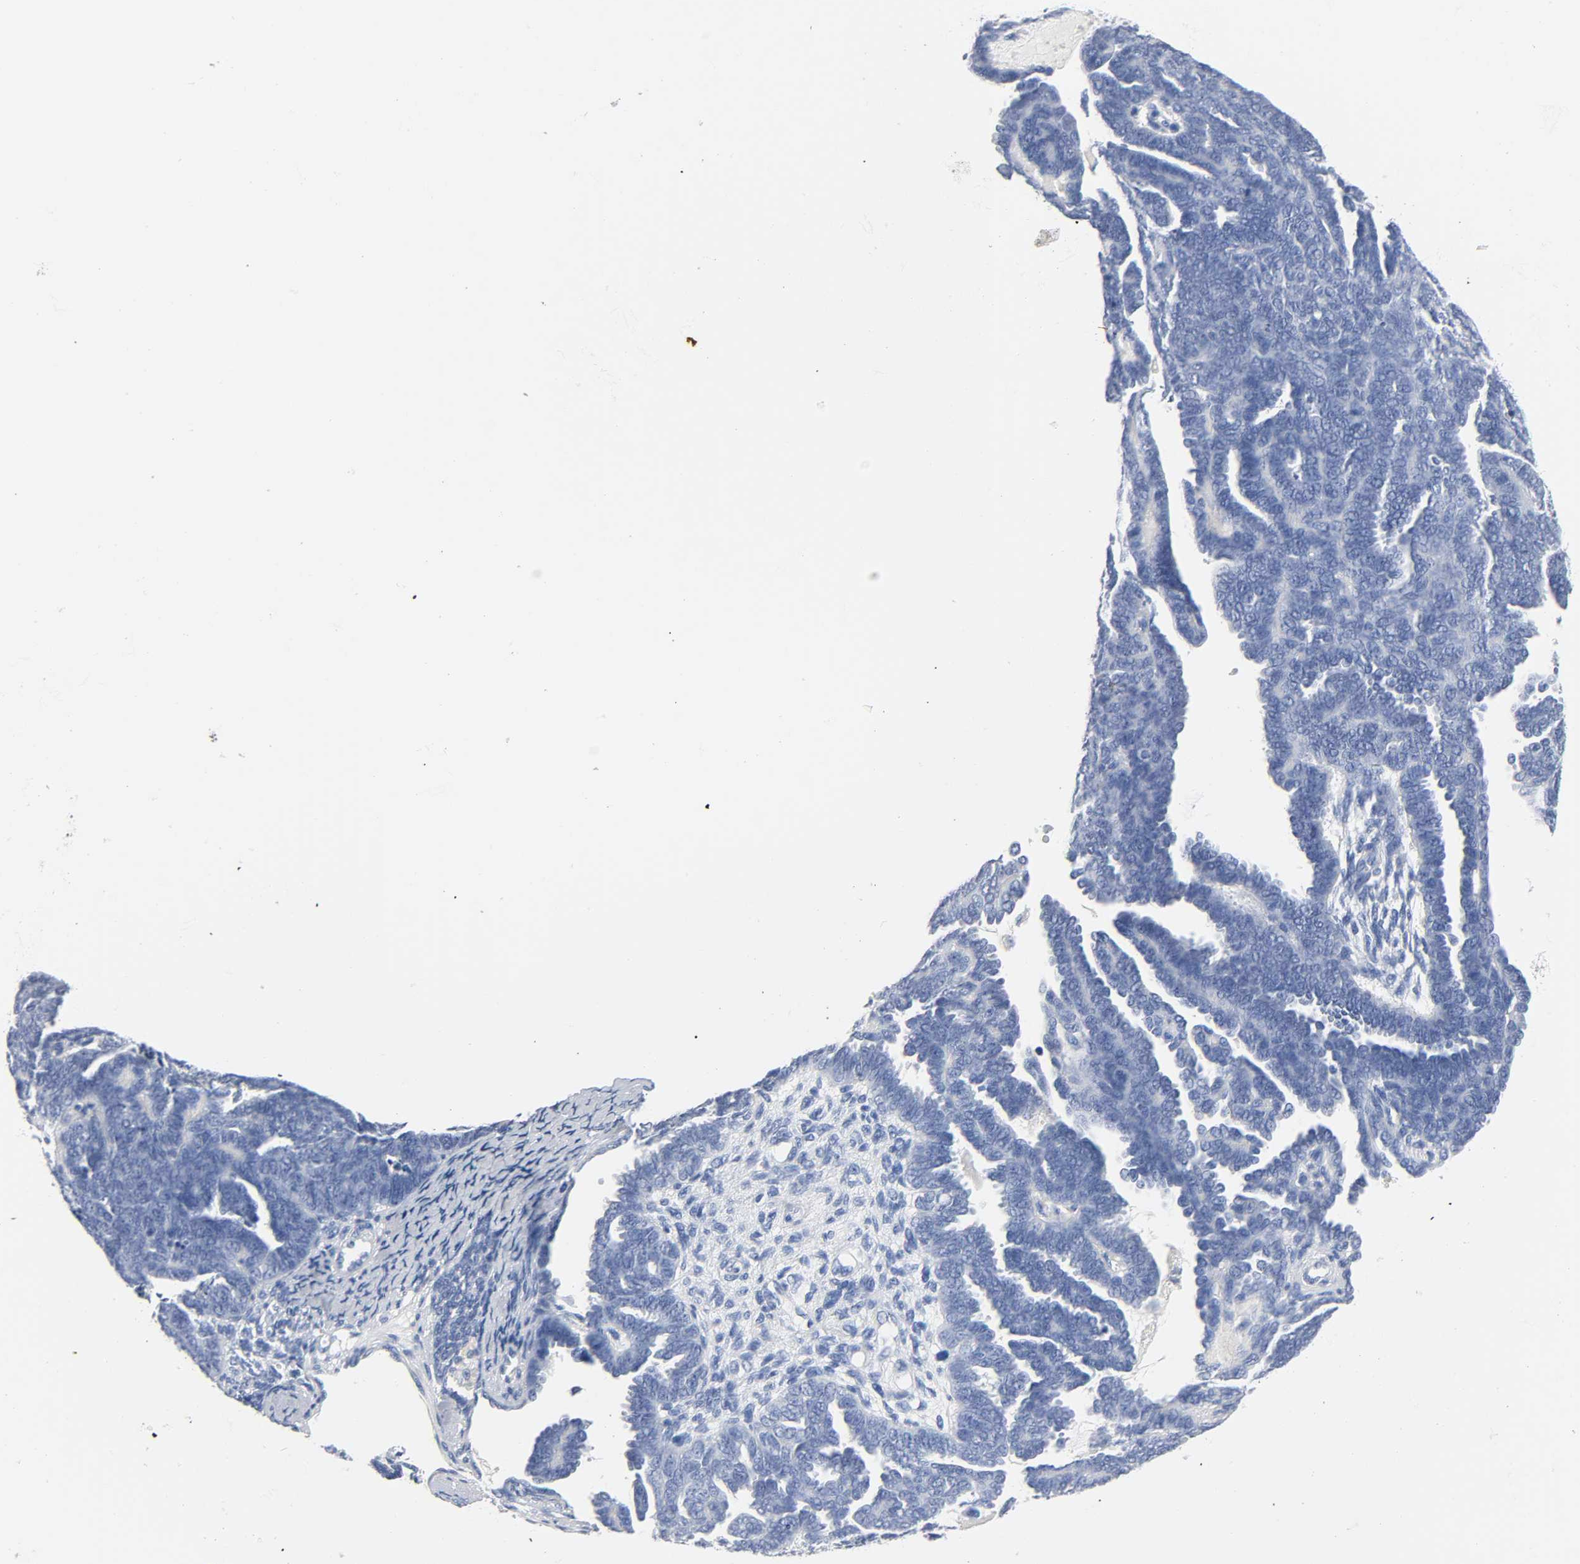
{"staining": {"intensity": "negative", "quantity": "none", "location": "none"}, "tissue": "endometrial cancer", "cell_type": "Tumor cells", "image_type": "cancer", "snomed": [{"axis": "morphology", "description": "Neoplasm, malignant, NOS"}, {"axis": "topography", "description": "Endometrium"}], "caption": "Immunohistochemistry photomicrograph of endometrial cancer (malignant neoplasm) stained for a protein (brown), which shows no staining in tumor cells.", "gene": "ACP3", "patient": {"sex": "female", "age": 74}}